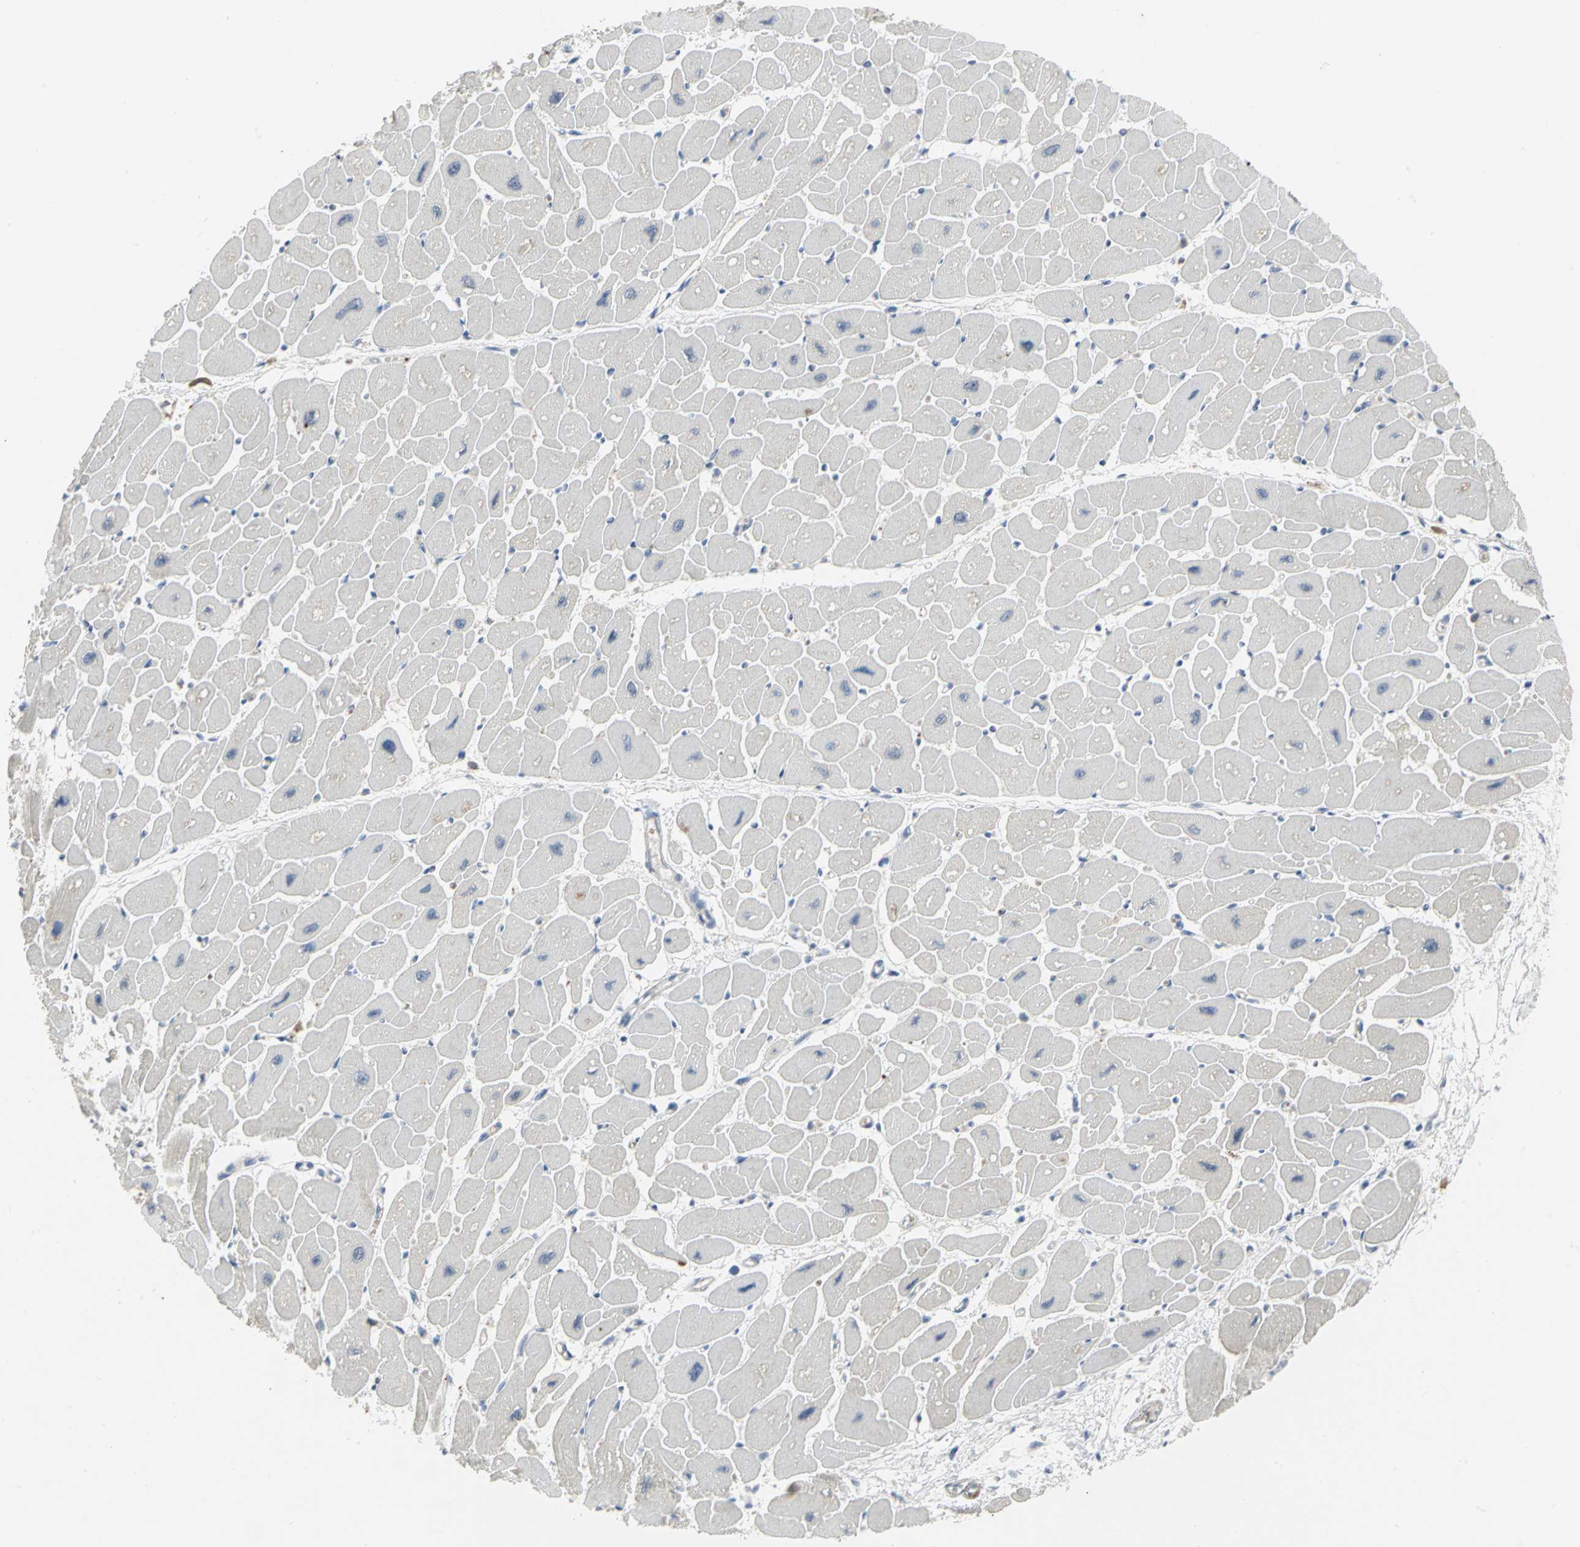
{"staining": {"intensity": "negative", "quantity": "none", "location": "none"}, "tissue": "heart muscle", "cell_type": "Cardiomyocytes", "image_type": "normal", "snomed": [{"axis": "morphology", "description": "Normal tissue, NOS"}, {"axis": "topography", "description": "Heart"}], "caption": "High magnification brightfield microscopy of unremarkable heart muscle stained with DAB (brown) and counterstained with hematoxylin (blue): cardiomyocytes show no significant positivity.", "gene": "ZIC1", "patient": {"sex": "female", "age": 54}}